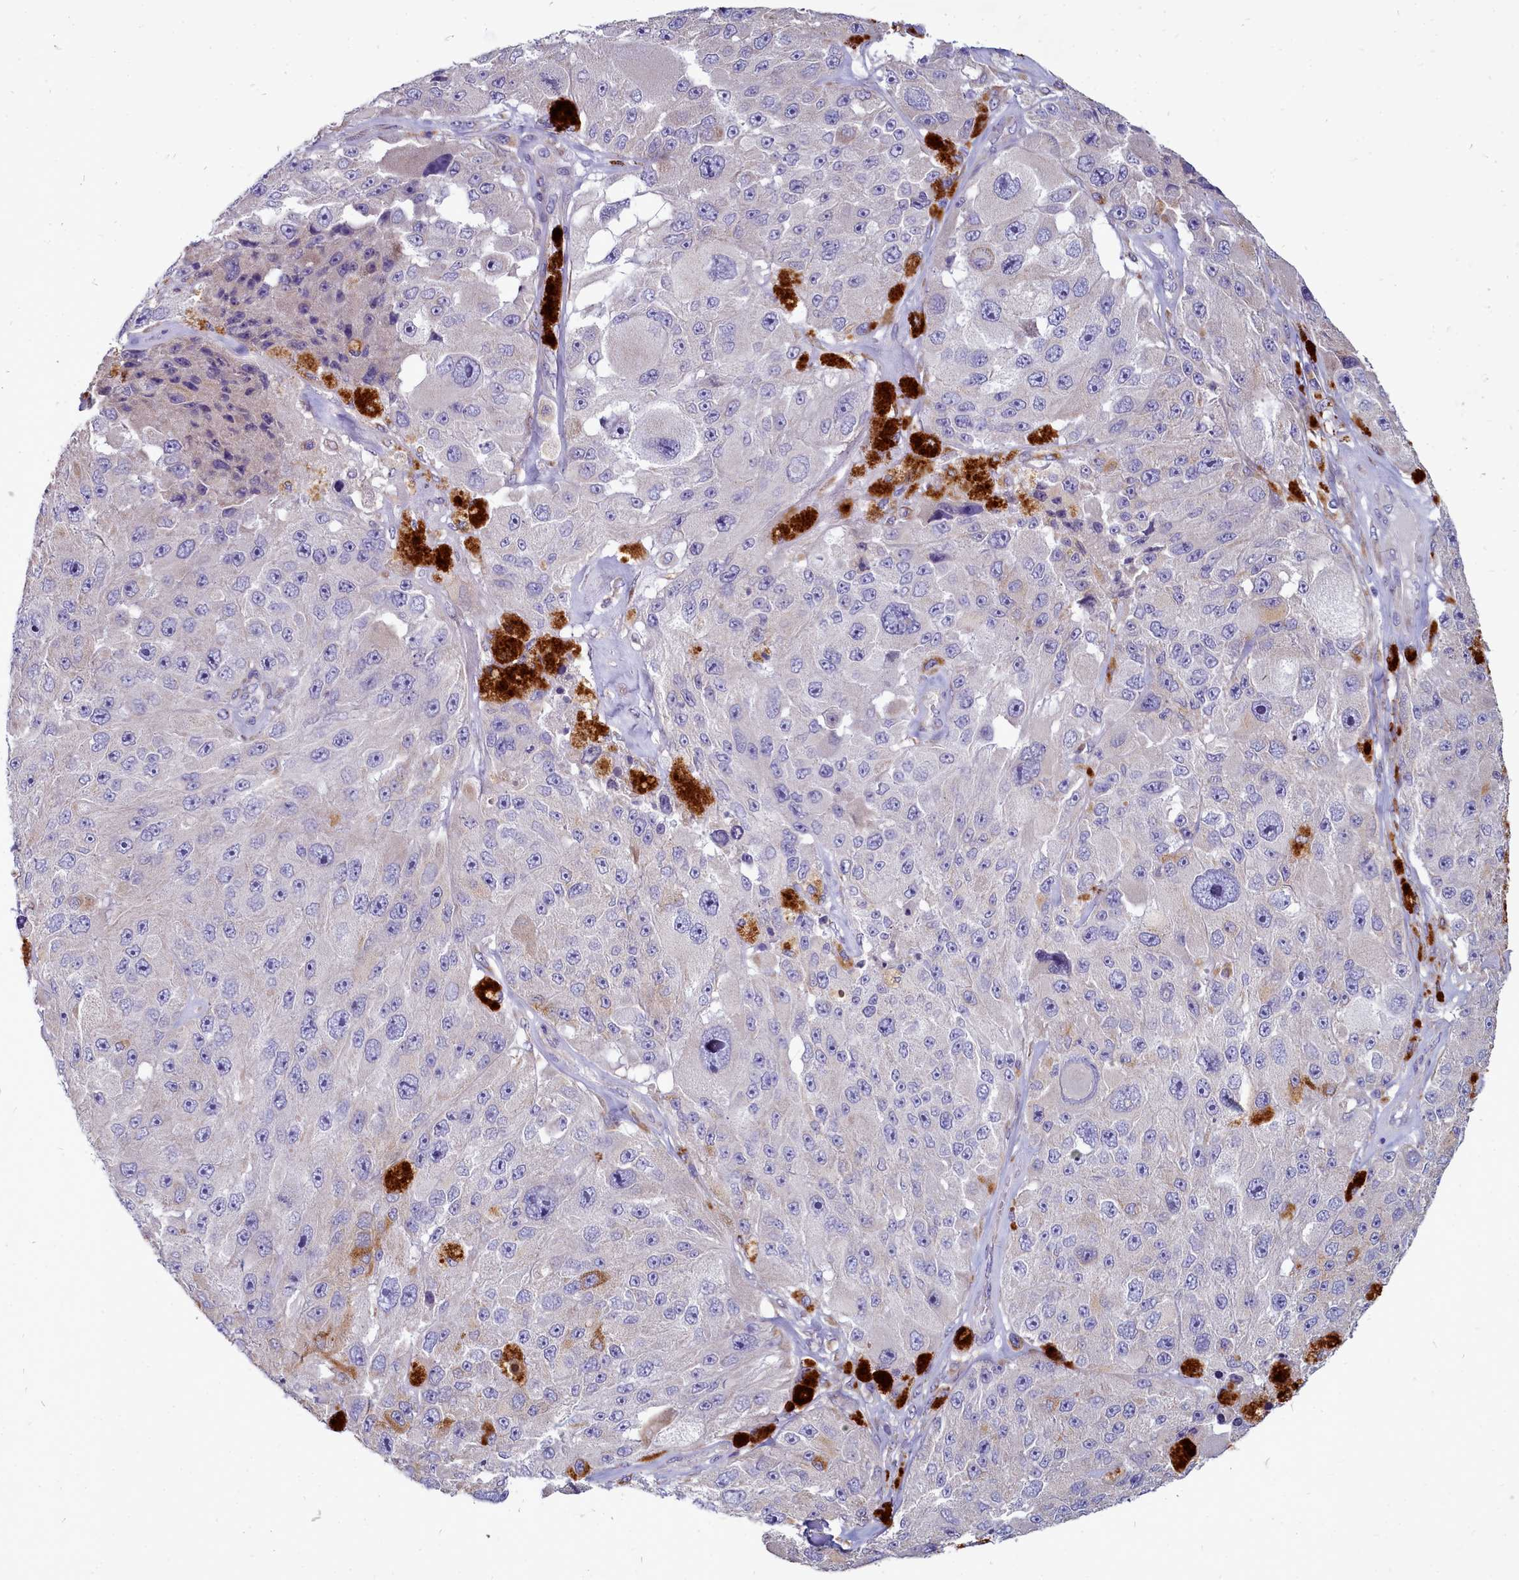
{"staining": {"intensity": "negative", "quantity": "none", "location": "none"}, "tissue": "melanoma", "cell_type": "Tumor cells", "image_type": "cancer", "snomed": [{"axis": "morphology", "description": "Malignant melanoma, Metastatic site"}, {"axis": "topography", "description": "Lymph node"}], "caption": "Immunohistochemistry (IHC) micrograph of human malignant melanoma (metastatic site) stained for a protein (brown), which exhibits no positivity in tumor cells. (Stains: DAB IHC with hematoxylin counter stain, Microscopy: brightfield microscopy at high magnification).", "gene": "SMPD4", "patient": {"sex": "male", "age": 62}}